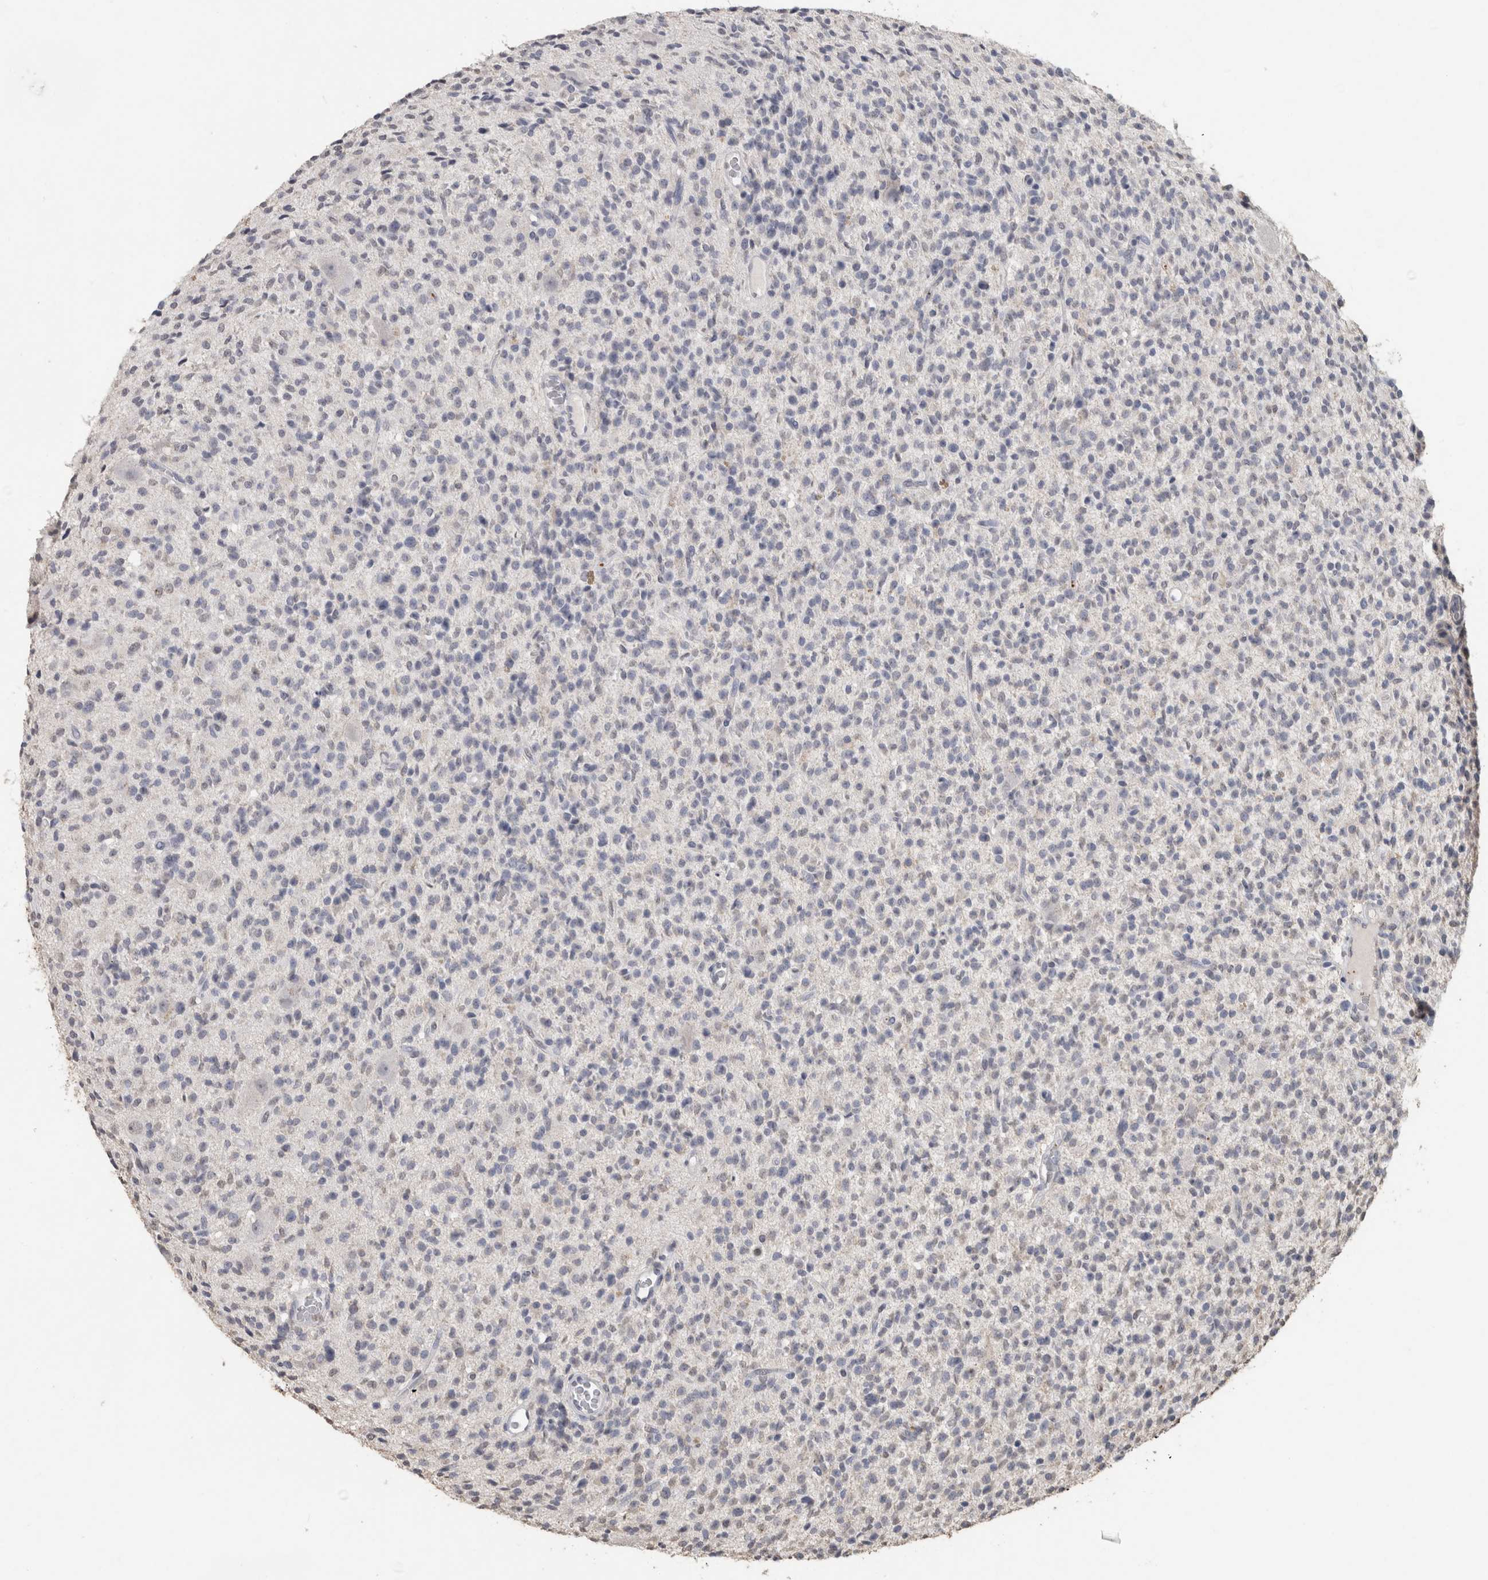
{"staining": {"intensity": "negative", "quantity": "none", "location": "none"}, "tissue": "glioma", "cell_type": "Tumor cells", "image_type": "cancer", "snomed": [{"axis": "morphology", "description": "Glioma, malignant, High grade"}, {"axis": "topography", "description": "Brain"}], "caption": "IHC photomicrograph of malignant glioma (high-grade) stained for a protein (brown), which reveals no staining in tumor cells.", "gene": "LTBP1", "patient": {"sex": "male", "age": 34}}